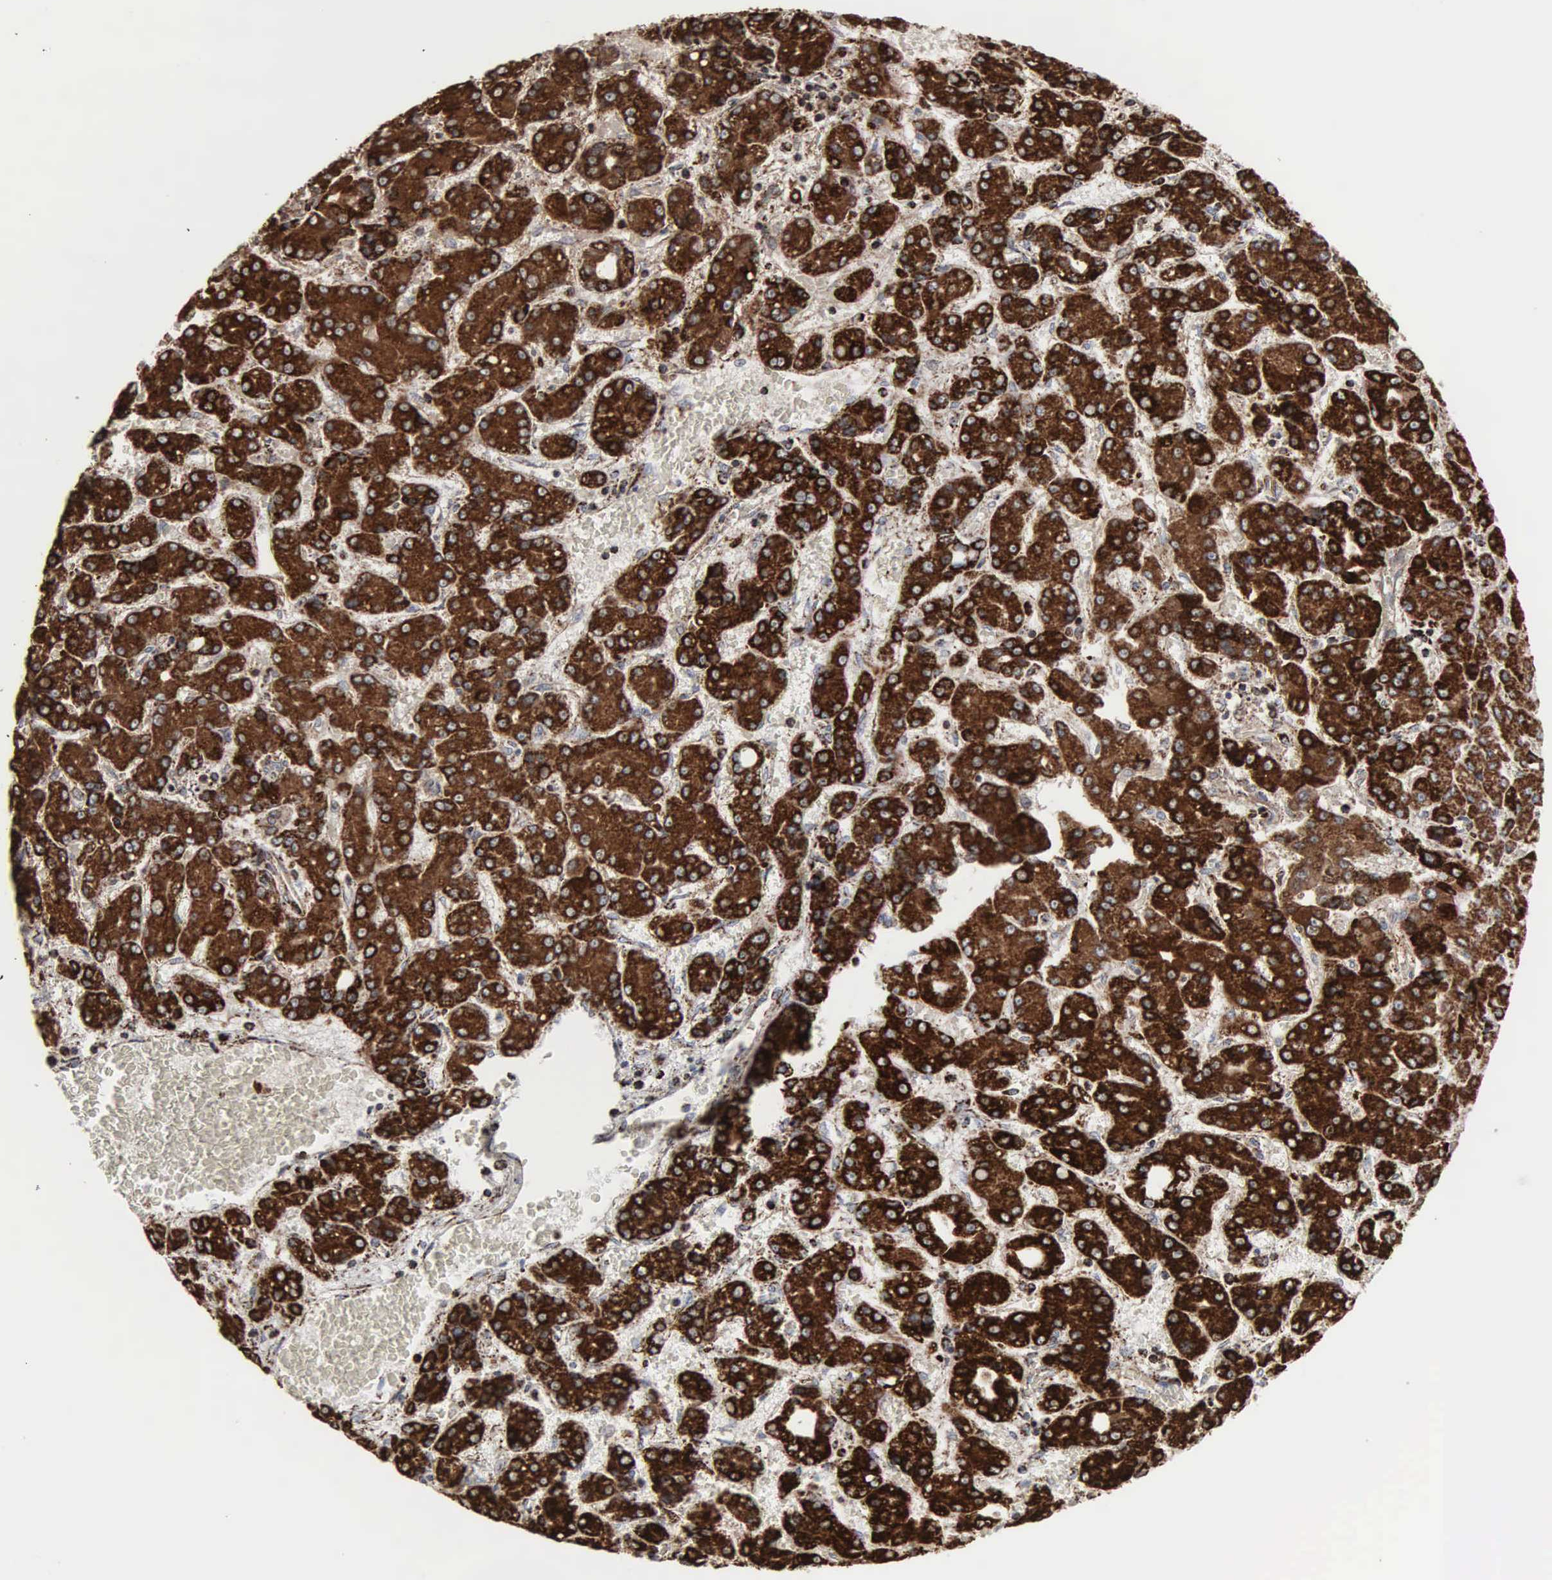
{"staining": {"intensity": "strong", "quantity": ">75%", "location": "cytoplasmic/membranous"}, "tissue": "liver cancer", "cell_type": "Tumor cells", "image_type": "cancer", "snomed": [{"axis": "morphology", "description": "Carcinoma, Hepatocellular, NOS"}, {"axis": "topography", "description": "Liver"}], "caption": "Tumor cells demonstrate strong cytoplasmic/membranous positivity in about >75% of cells in liver cancer (hepatocellular carcinoma).", "gene": "HSPA9", "patient": {"sex": "male", "age": 69}}